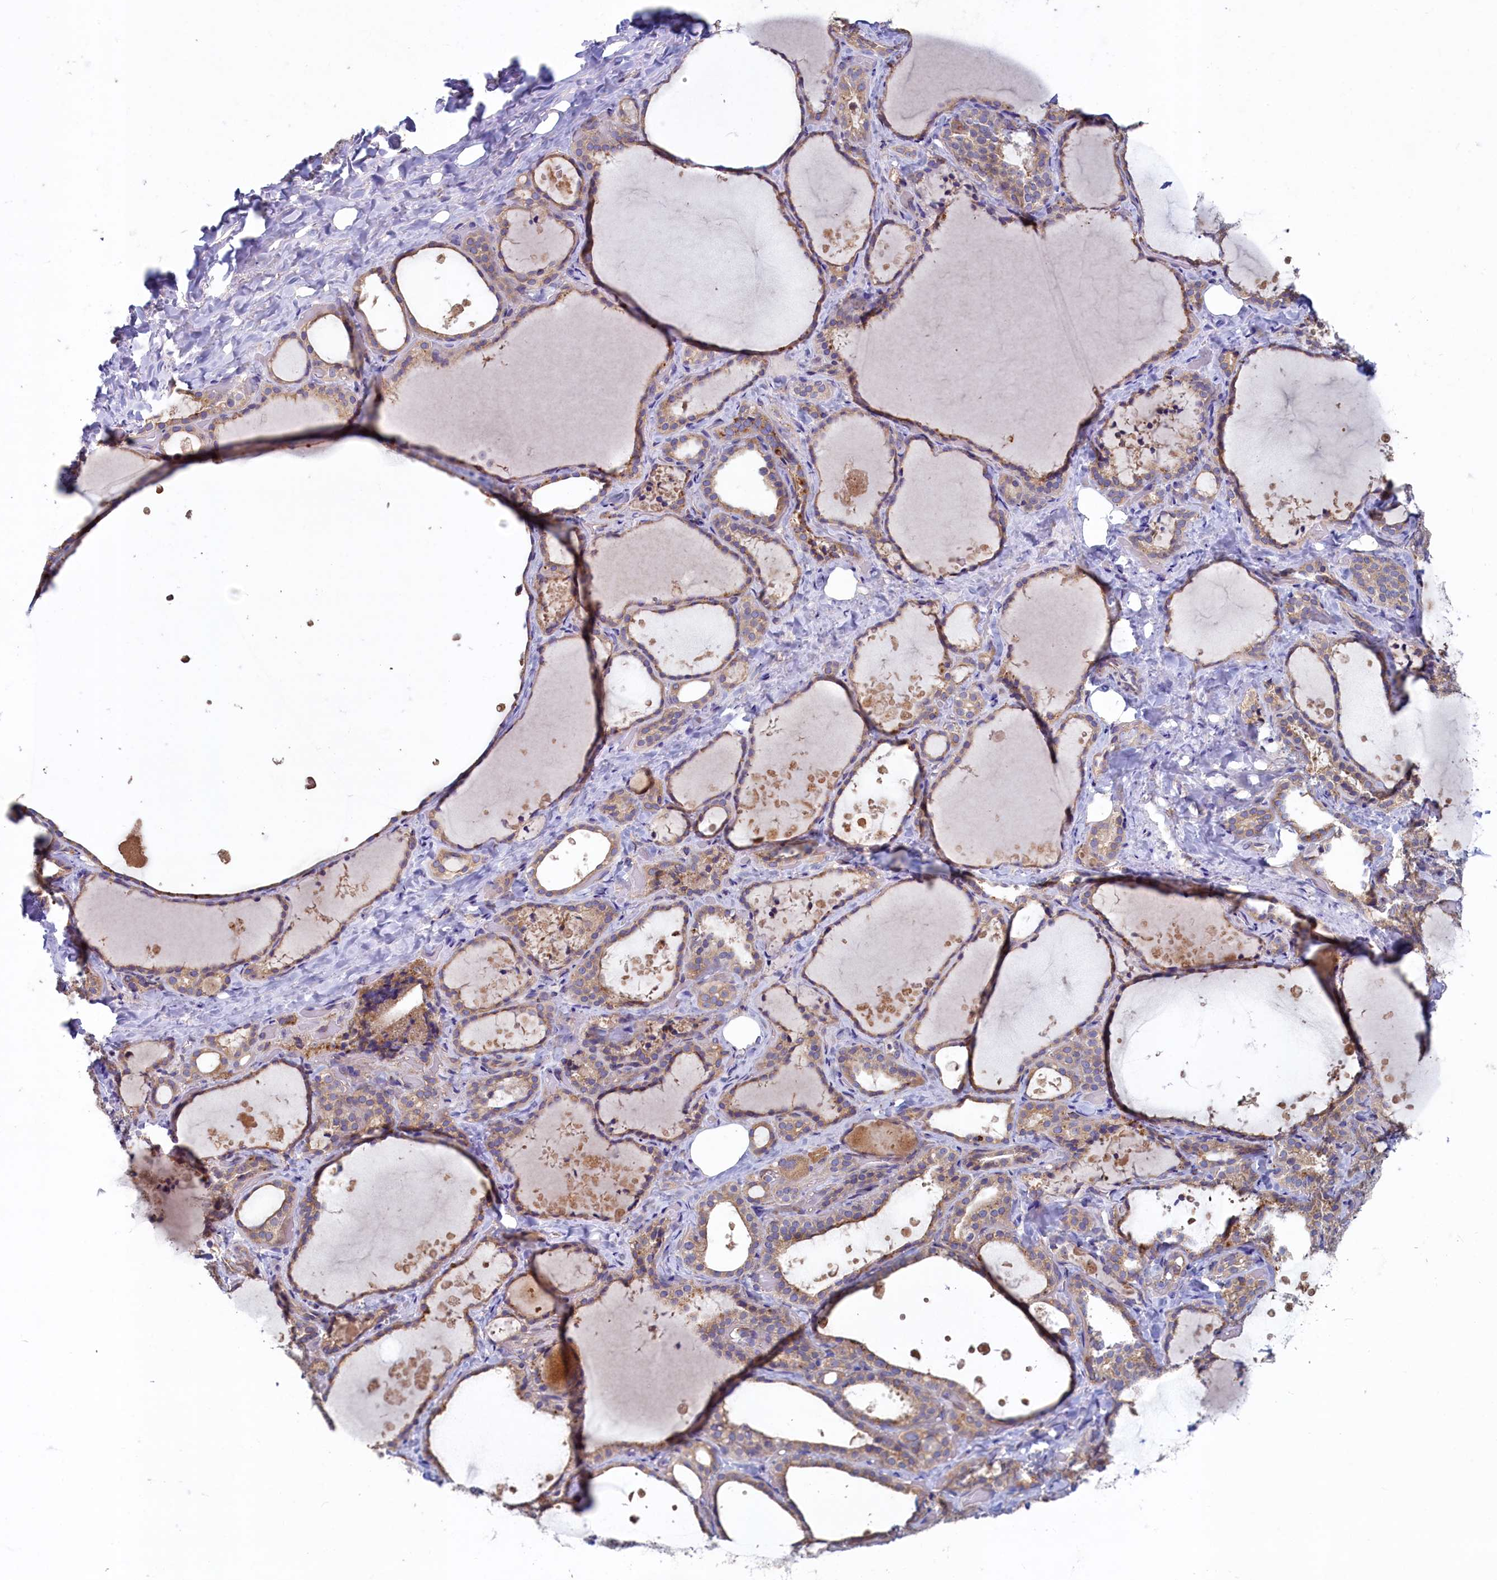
{"staining": {"intensity": "weak", "quantity": ">75%", "location": "cytoplasmic/membranous"}, "tissue": "thyroid gland", "cell_type": "Glandular cells", "image_type": "normal", "snomed": [{"axis": "morphology", "description": "Normal tissue, NOS"}, {"axis": "topography", "description": "Thyroid gland"}], "caption": "Protein expression analysis of benign thyroid gland shows weak cytoplasmic/membranous positivity in approximately >75% of glandular cells.", "gene": "SPATA2L", "patient": {"sex": "female", "age": 44}}